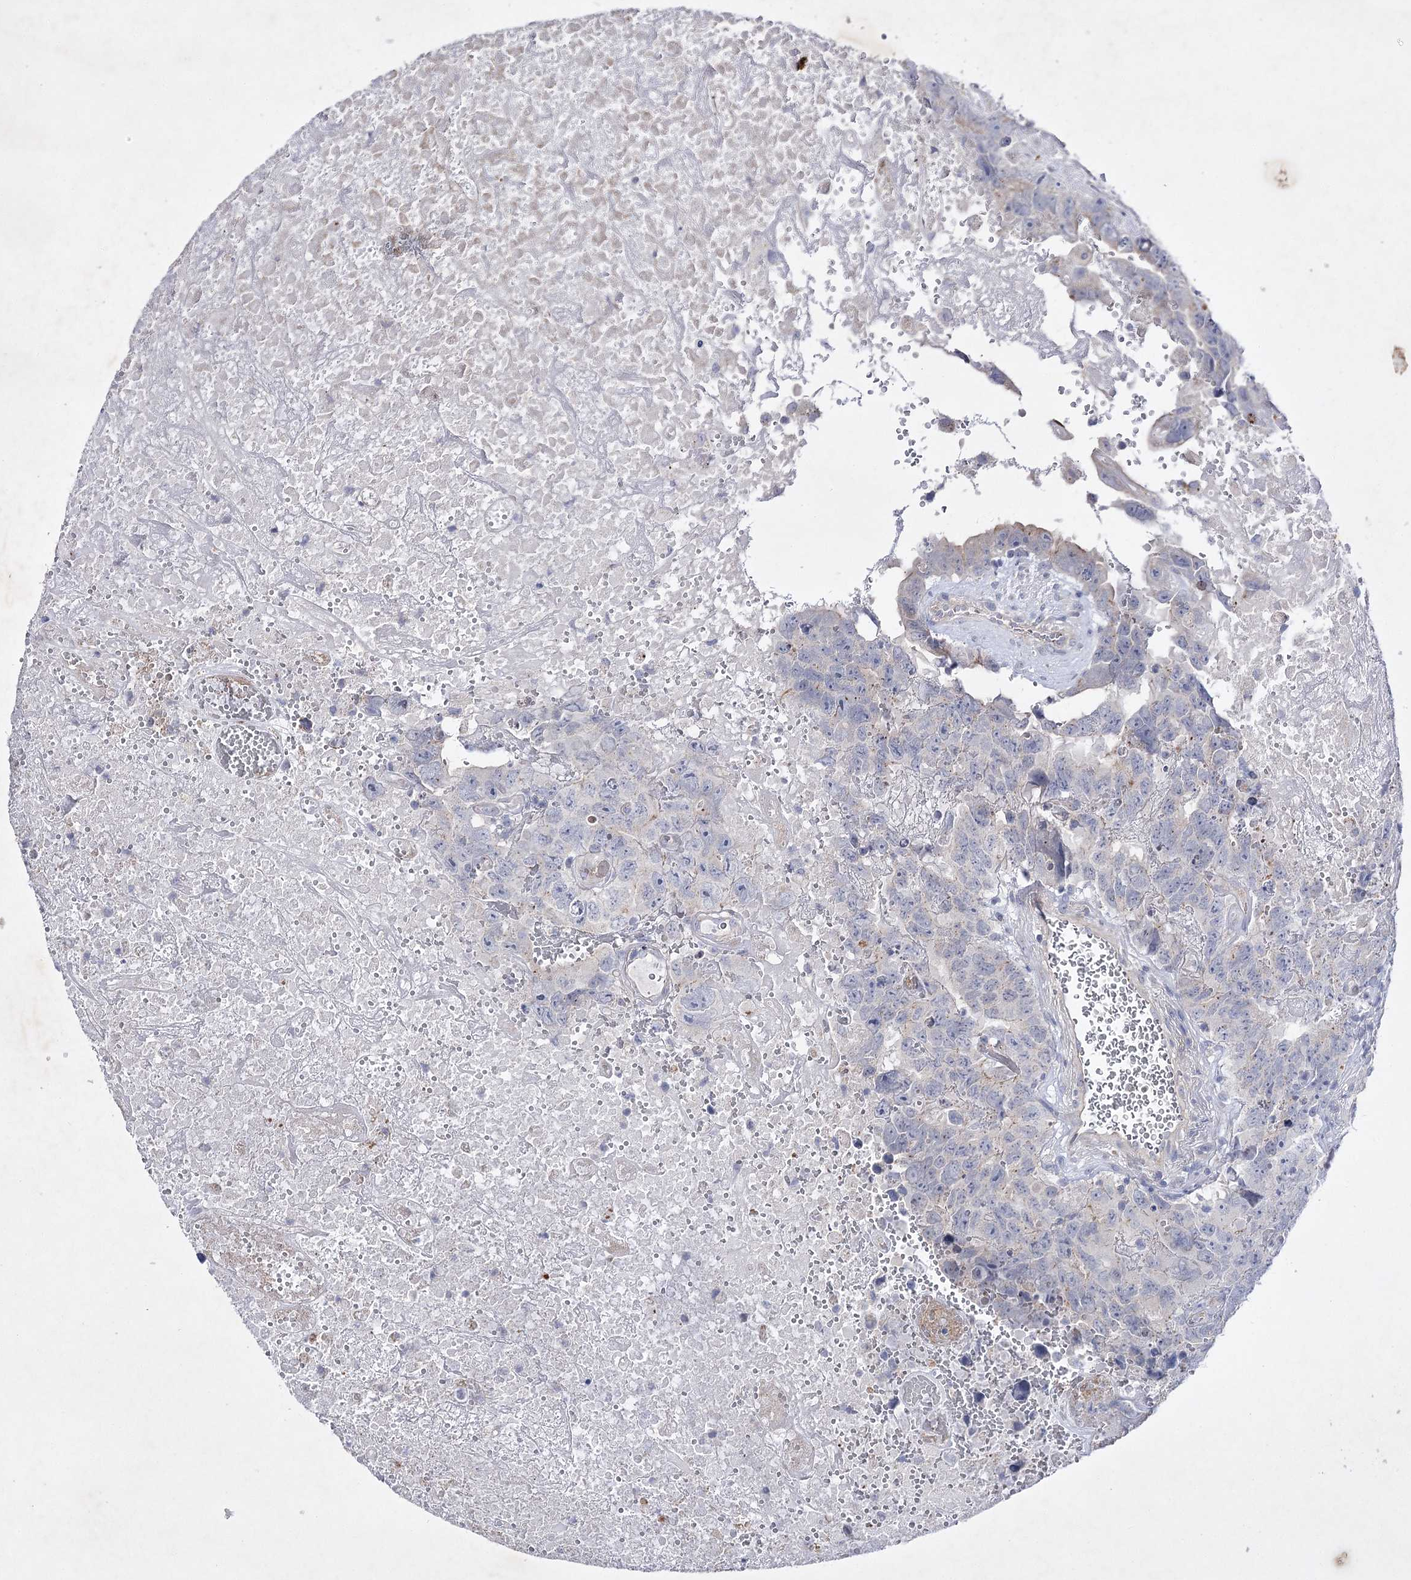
{"staining": {"intensity": "negative", "quantity": "none", "location": "none"}, "tissue": "testis cancer", "cell_type": "Tumor cells", "image_type": "cancer", "snomed": [{"axis": "morphology", "description": "Carcinoma, Embryonal, NOS"}, {"axis": "topography", "description": "Testis"}], "caption": "A photomicrograph of testis embryonal carcinoma stained for a protein exhibits no brown staining in tumor cells. The staining is performed using DAB brown chromogen with nuclei counter-stained in using hematoxylin.", "gene": "COX15", "patient": {"sex": "male", "age": 45}}